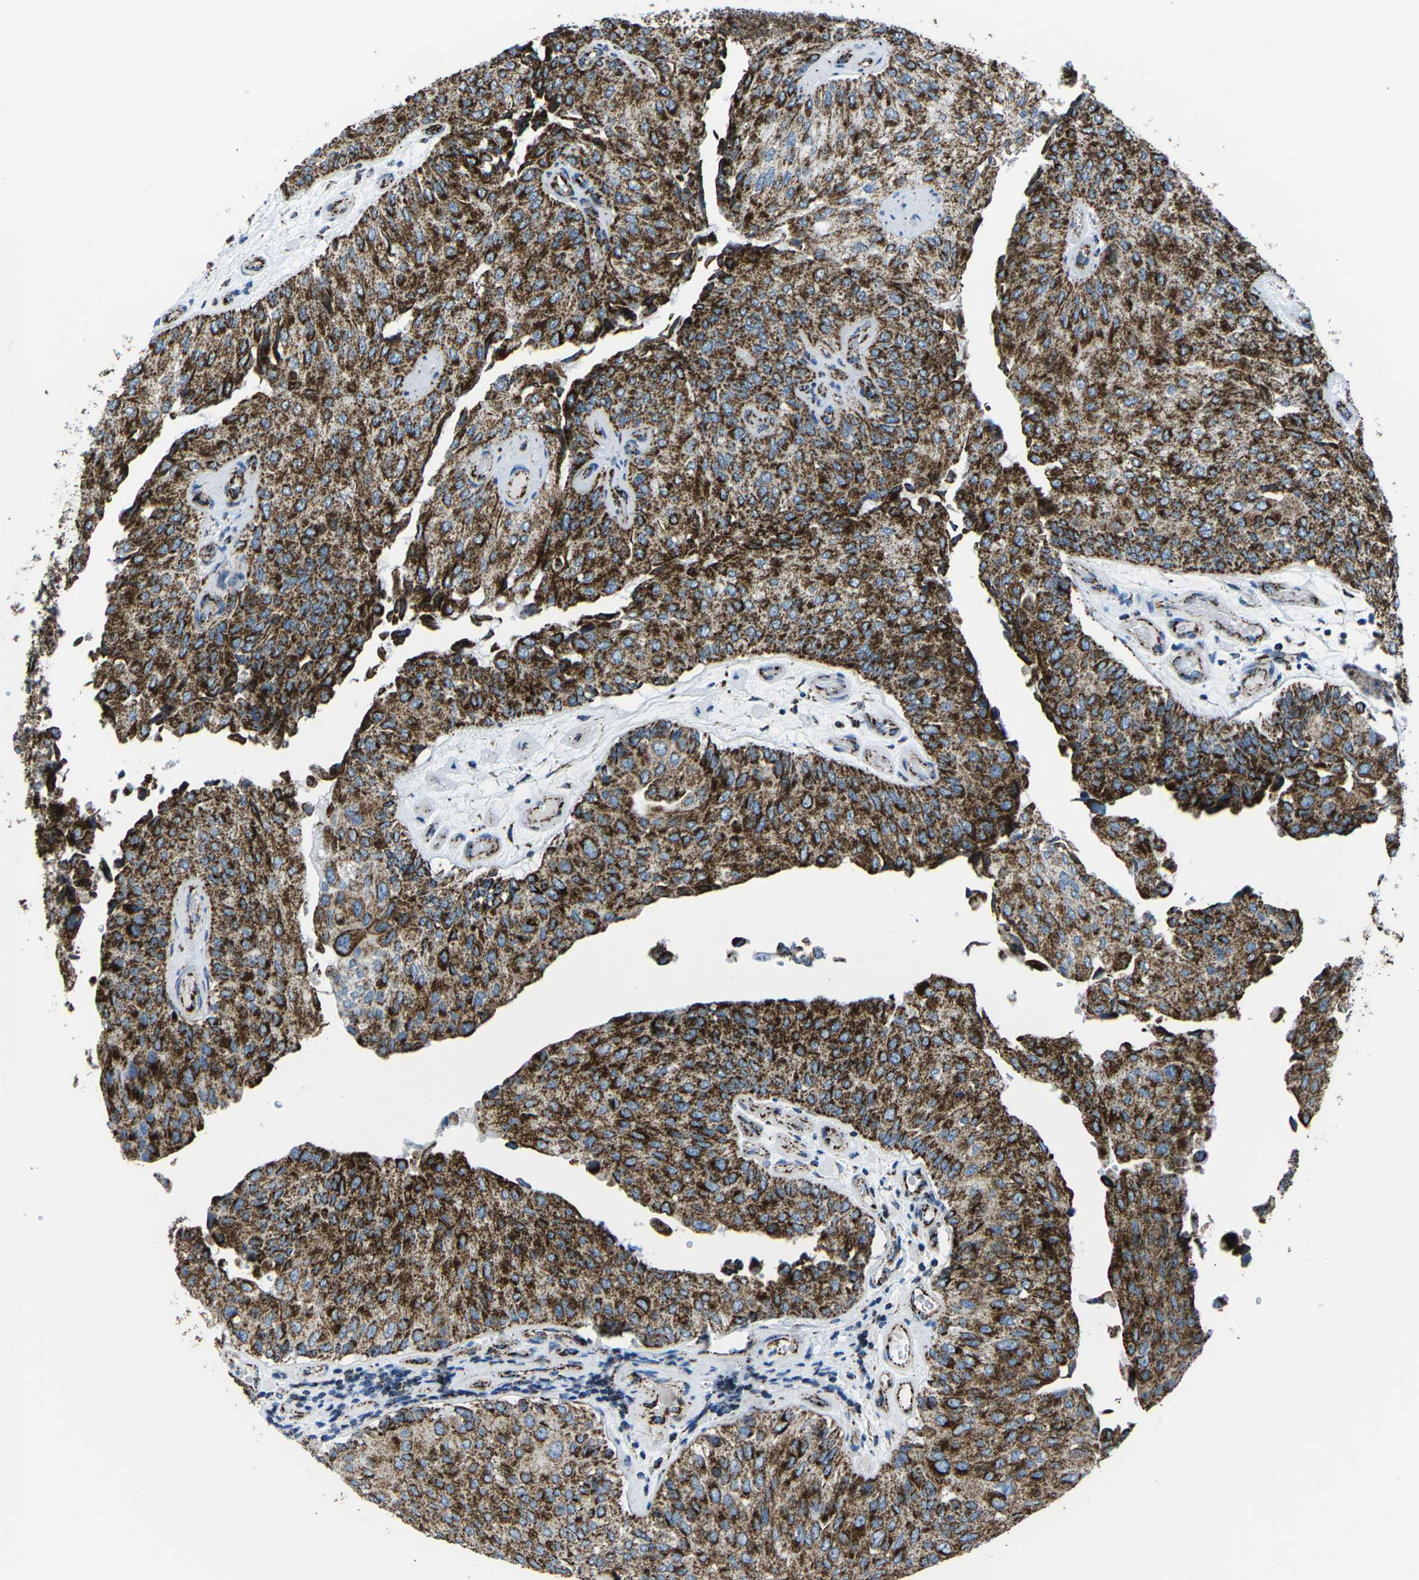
{"staining": {"intensity": "strong", "quantity": ">75%", "location": "cytoplasmic/membranous"}, "tissue": "urothelial cancer", "cell_type": "Tumor cells", "image_type": "cancer", "snomed": [{"axis": "morphology", "description": "Urothelial carcinoma, High grade"}, {"axis": "topography", "description": "Kidney"}, {"axis": "topography", "description": "Urinary bladder"}], "caption": "Urothelial cancer stained with immunohistochemistry exhibits strong cytoplasmic/membranous expression in approximately >75% of tumor cells.", "gene": "MT-CO2", "patient": {"sex": "male", "age": 77}}